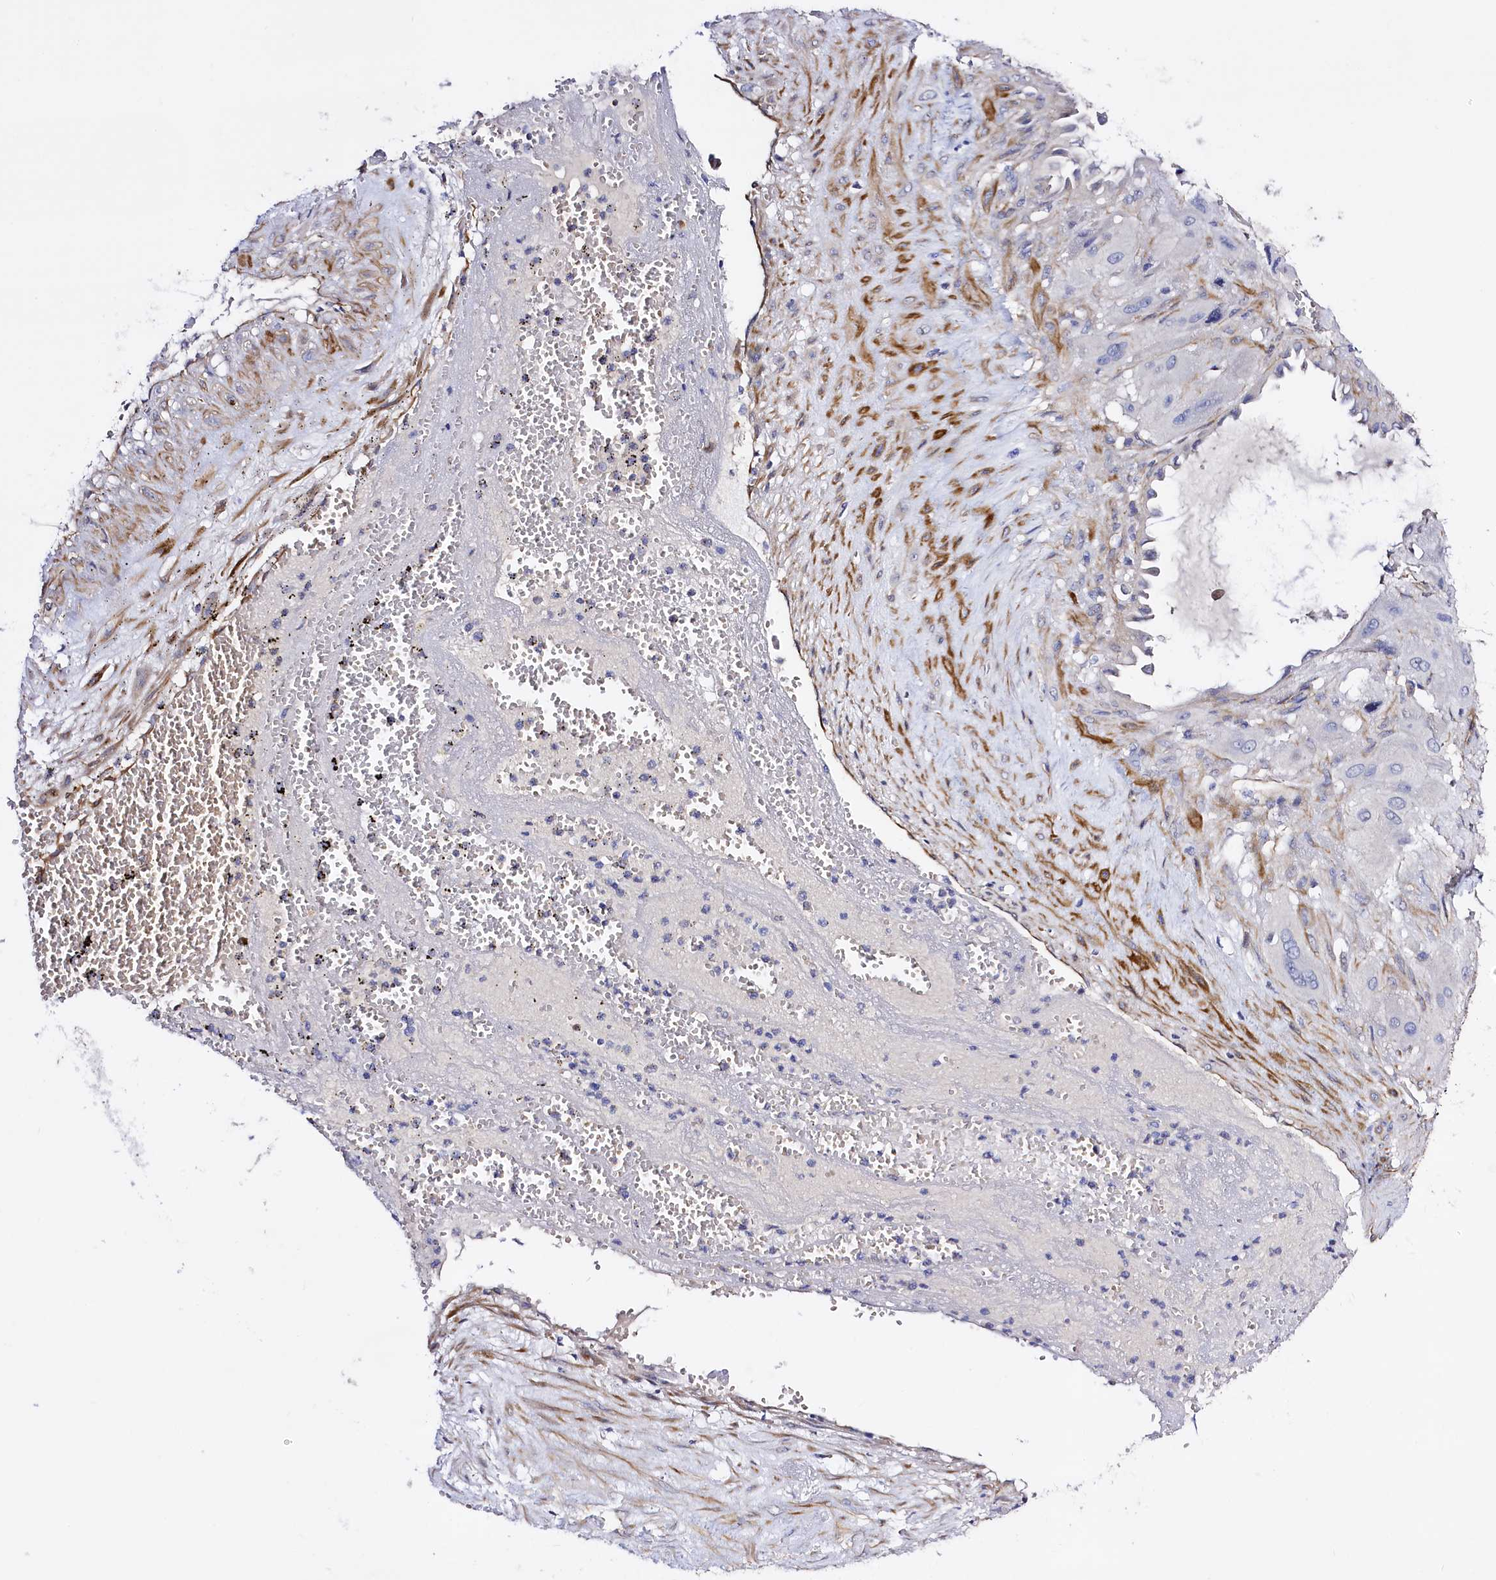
{"staining": {"intensity": "negative", "quantity": "none", "location": "none"}, "tissue": "cervical cancer", "cell_type": "Tumor cells", "image_type": "cancer", "snomed": [{"axis": "morphology", "description": "Squamous cell carcinoma, NOS"}, {"axis": "topography", "description": "Cervix"}], "caption": "Immunohistochemistry (IHC) micrograph of neoplastic tissue: human cervical cancer (squamous cell carcinoma) stained with DAB displays no significant protein expression in tumor cells.", "gene": "SLC7A1", "patient": {"sex": "female", "age": 34}}